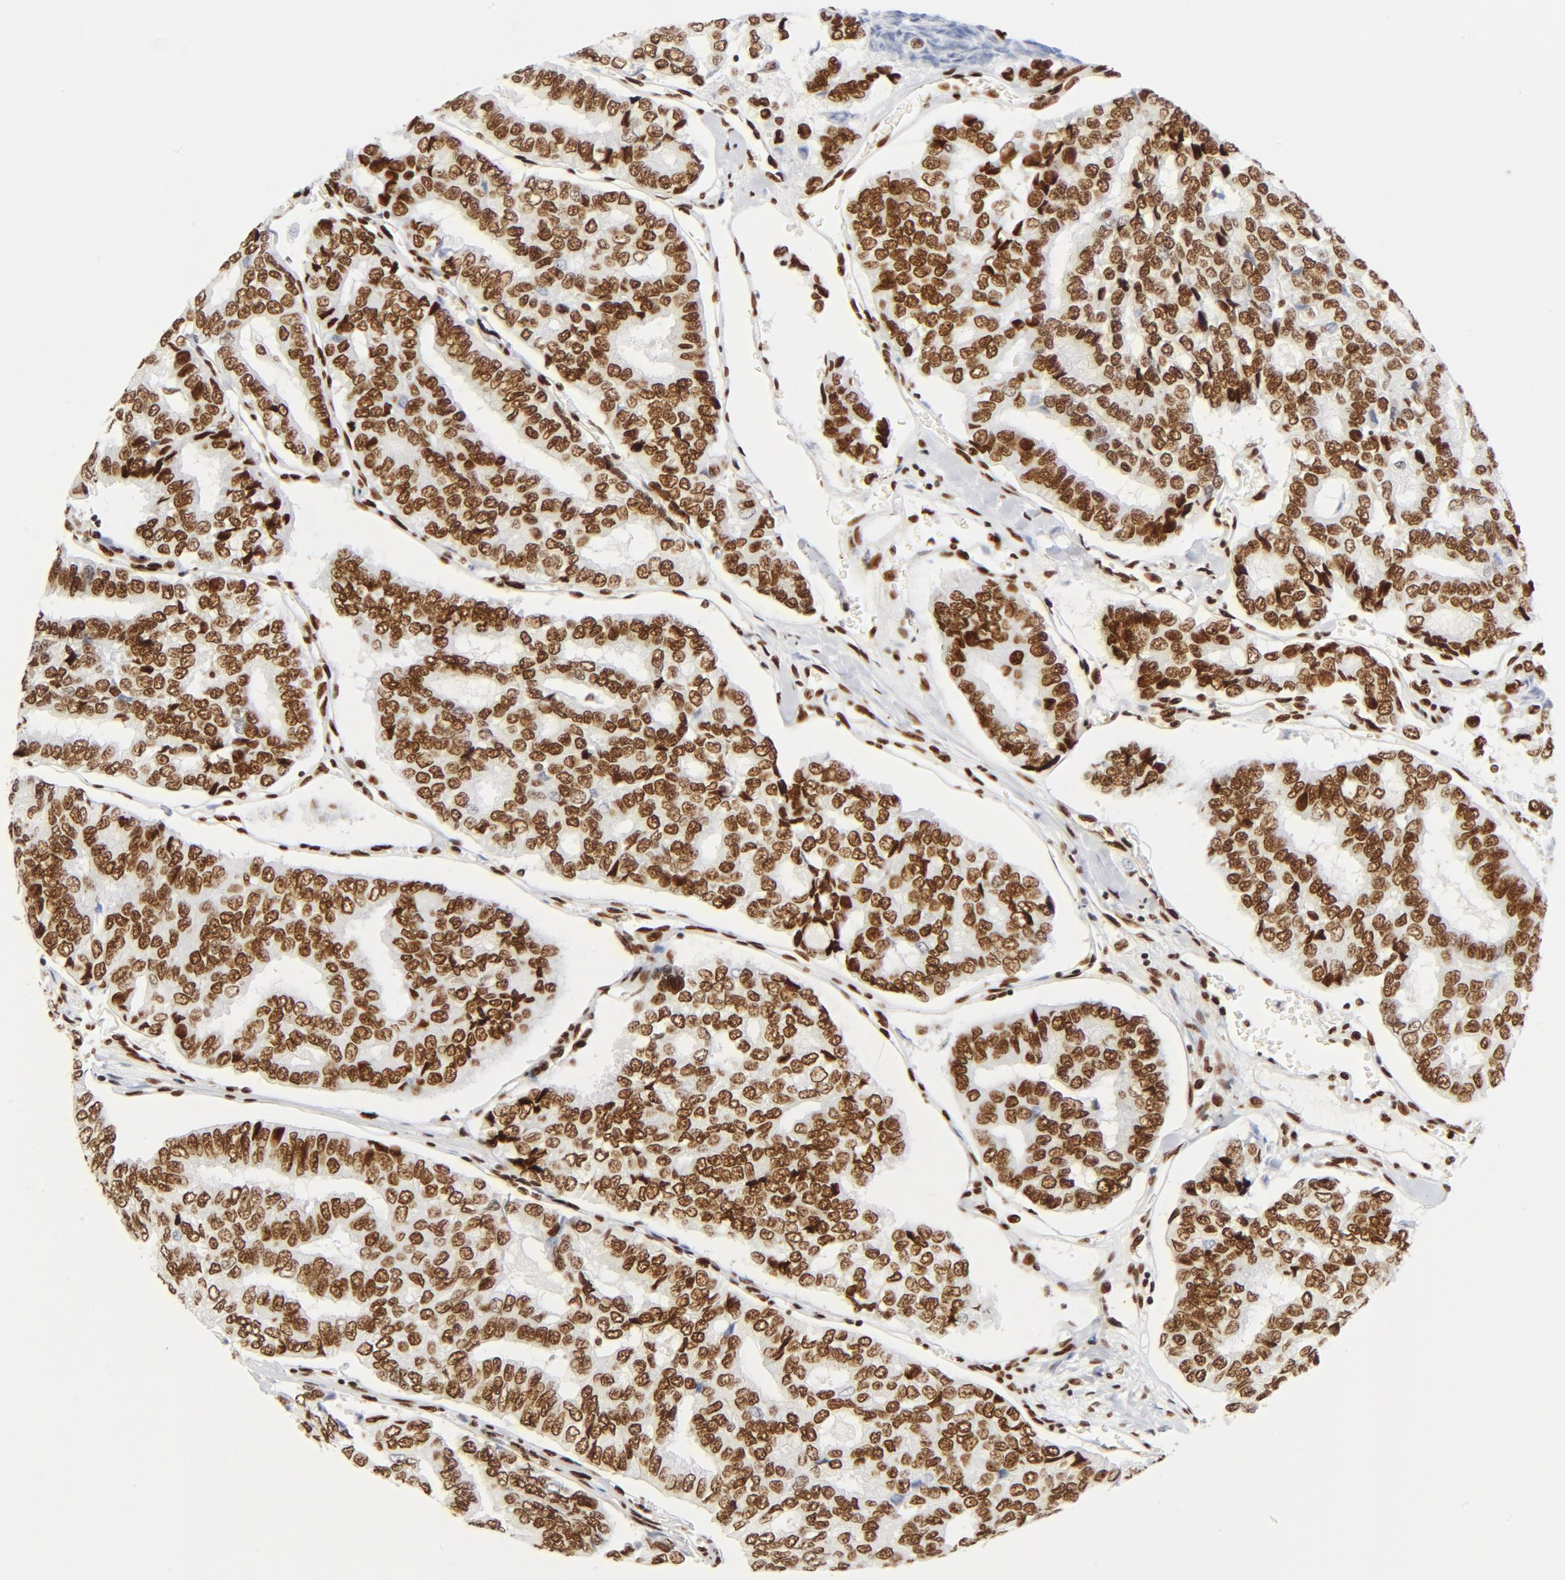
{"staining": {"intensity": "moderate", "quantity": ">75%", "location": "nuclear"}, "tissue": "thyroid cancer", "cell_type": "Tumor cells", "image_type": "cancer", "snomed": [{"axis": "morphology", "description": "Papillary adenocarcinoma, NOS"}, {"axis": "topography", "description": "Thyroid gland"}], "caption": "Tumor cells show medium levels of moderate nuclear expression in about >75% of cells in human thyroid cancer.", "gene": "CTBP1", "patient": {"sex": "female", "age": 35}}